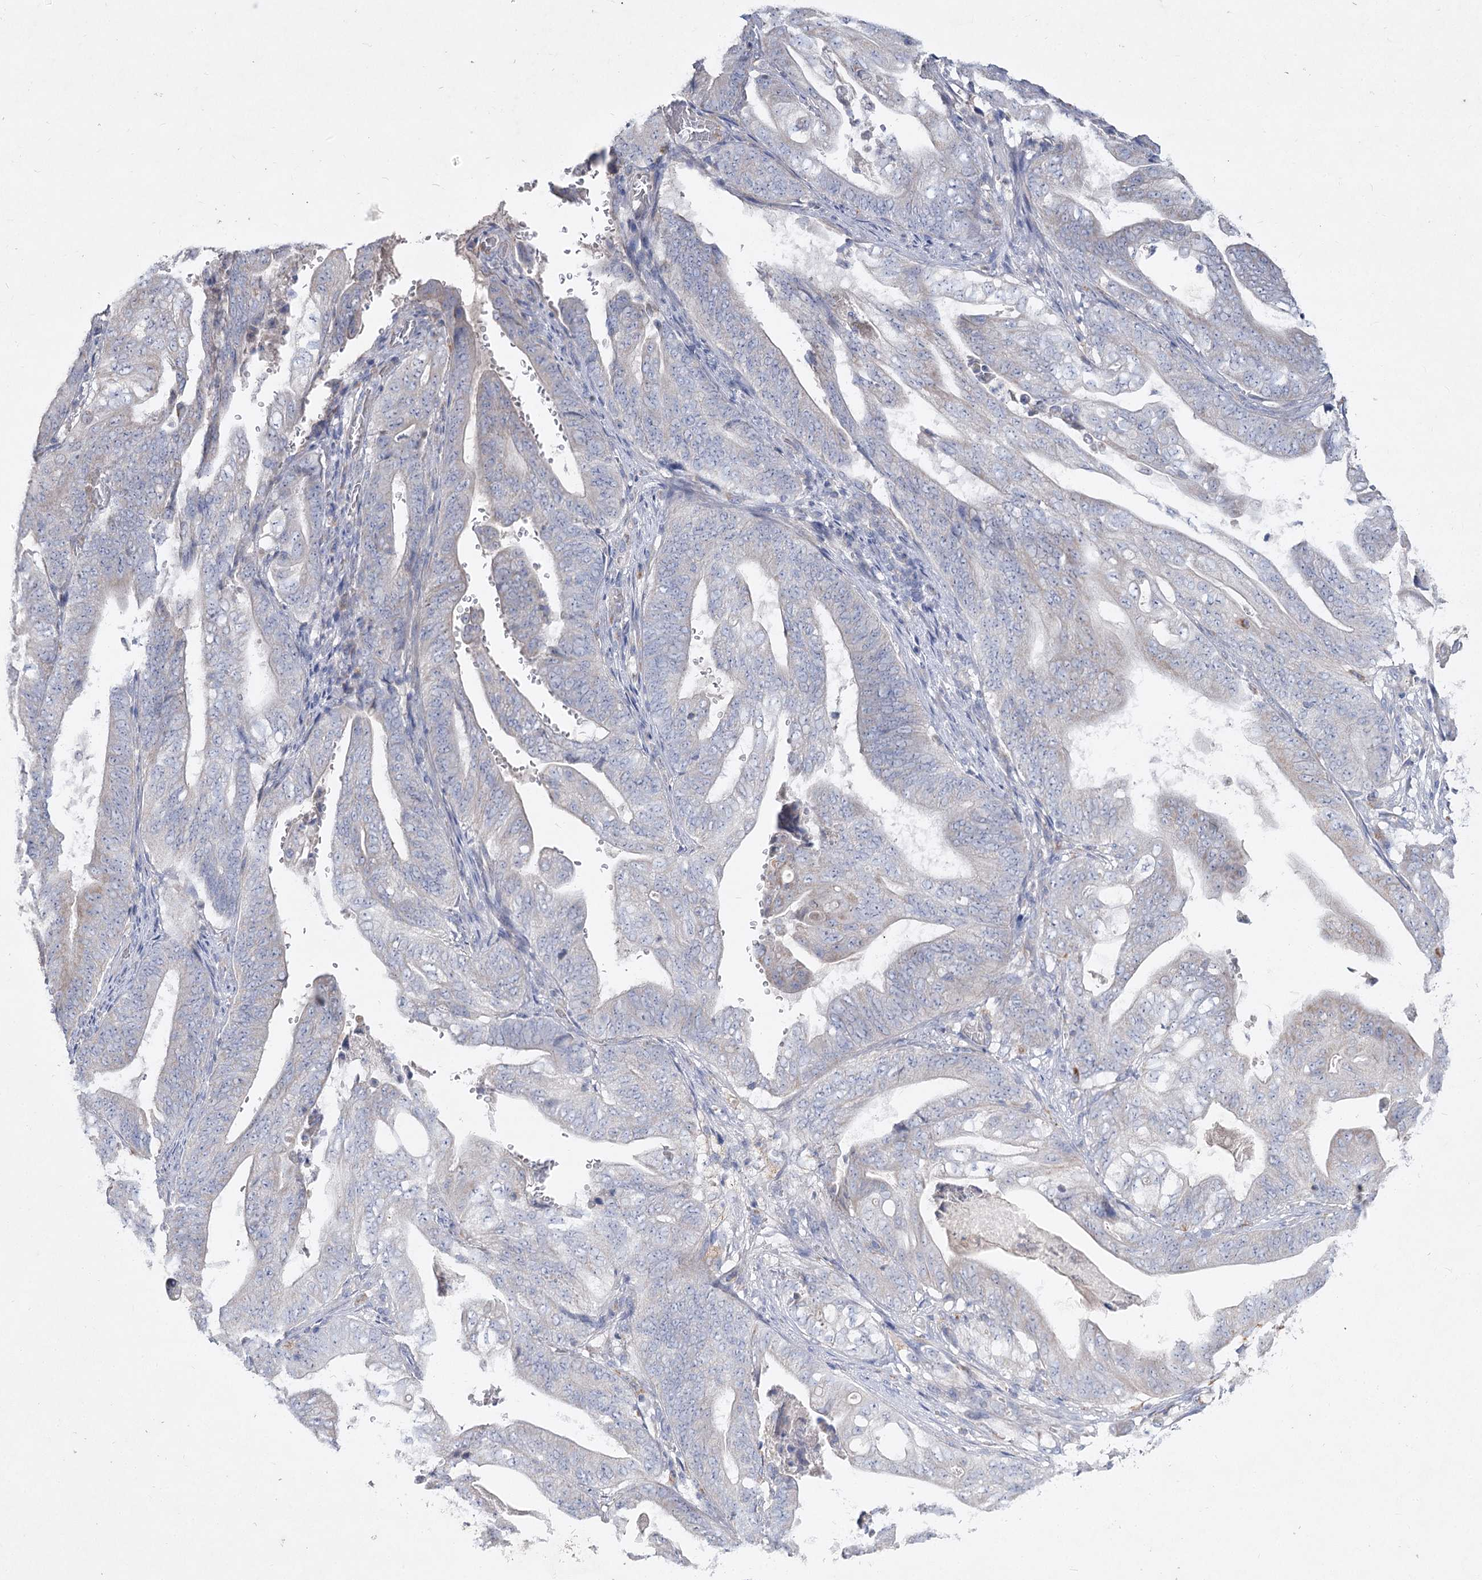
{"staining": {"intensity": "weak", "quantity": "<25%", "location": "cytoplasmic/membranous"}, "tissue": "stomach cancer", "cell_type": "Tumor cells", "image_type": "cancer", "snomed": [{"axis": "morphology", "description": "Adenocarcinoma, NOS"}, {"axis": "topography", "description": "Stomach"}], "caption": "High power microscopy micrograph of an IHC micrograph of stomach cancer (adenocarcinoma), revealing no significant expression in tumor cells. The staining is performed using DAB (3,3'-diaminobenzidine) brown chromogen with nuclei counter-stained in using hematoxylin.", "gene": "TMEM187", "patient": {"sex": "female", "age": 73}}